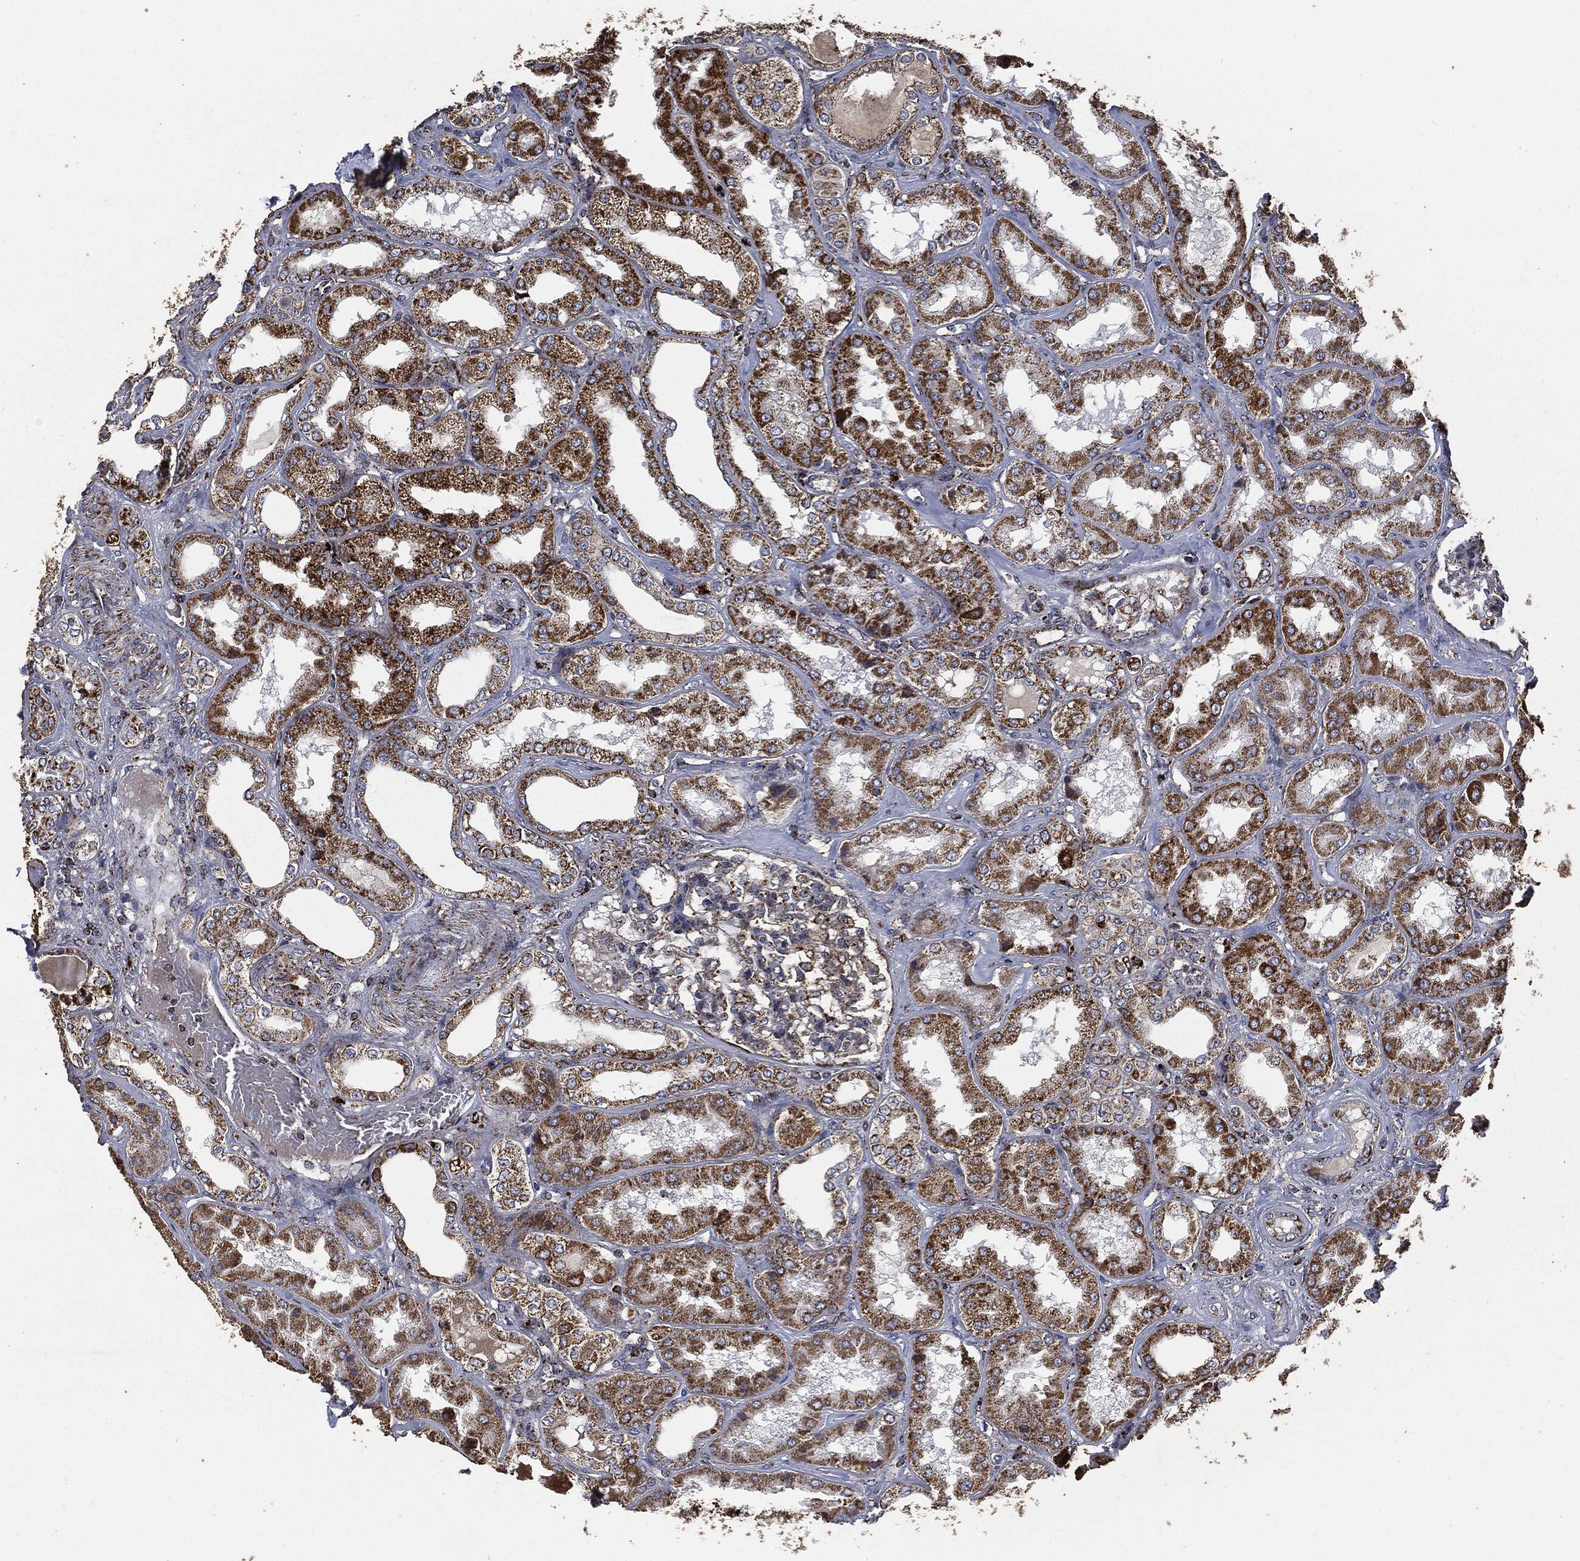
{"staining": {"intensity": "strong", "quantity": "25%-75%", "location": "cytoplasmic/membranous"}, "tissue": "kidney", "cell_type": "Cells in glomeruli", "image_type": "normal", "snomed": [{"axis": "morphology", "description": "Normal tissue, NOS"}, {"axis": "topography", "description": "Kidney"}], "caption": "An IHC histopathology image of benign tissue is shown. Protein staining in brown shows strong cytoplasmic/membranous positivity in kidney within cells in glomeruli. (IHC, brightfield microscopy, high magnification).", "gene": "RYK", "patient": {"sex": "female", "age": 56}}